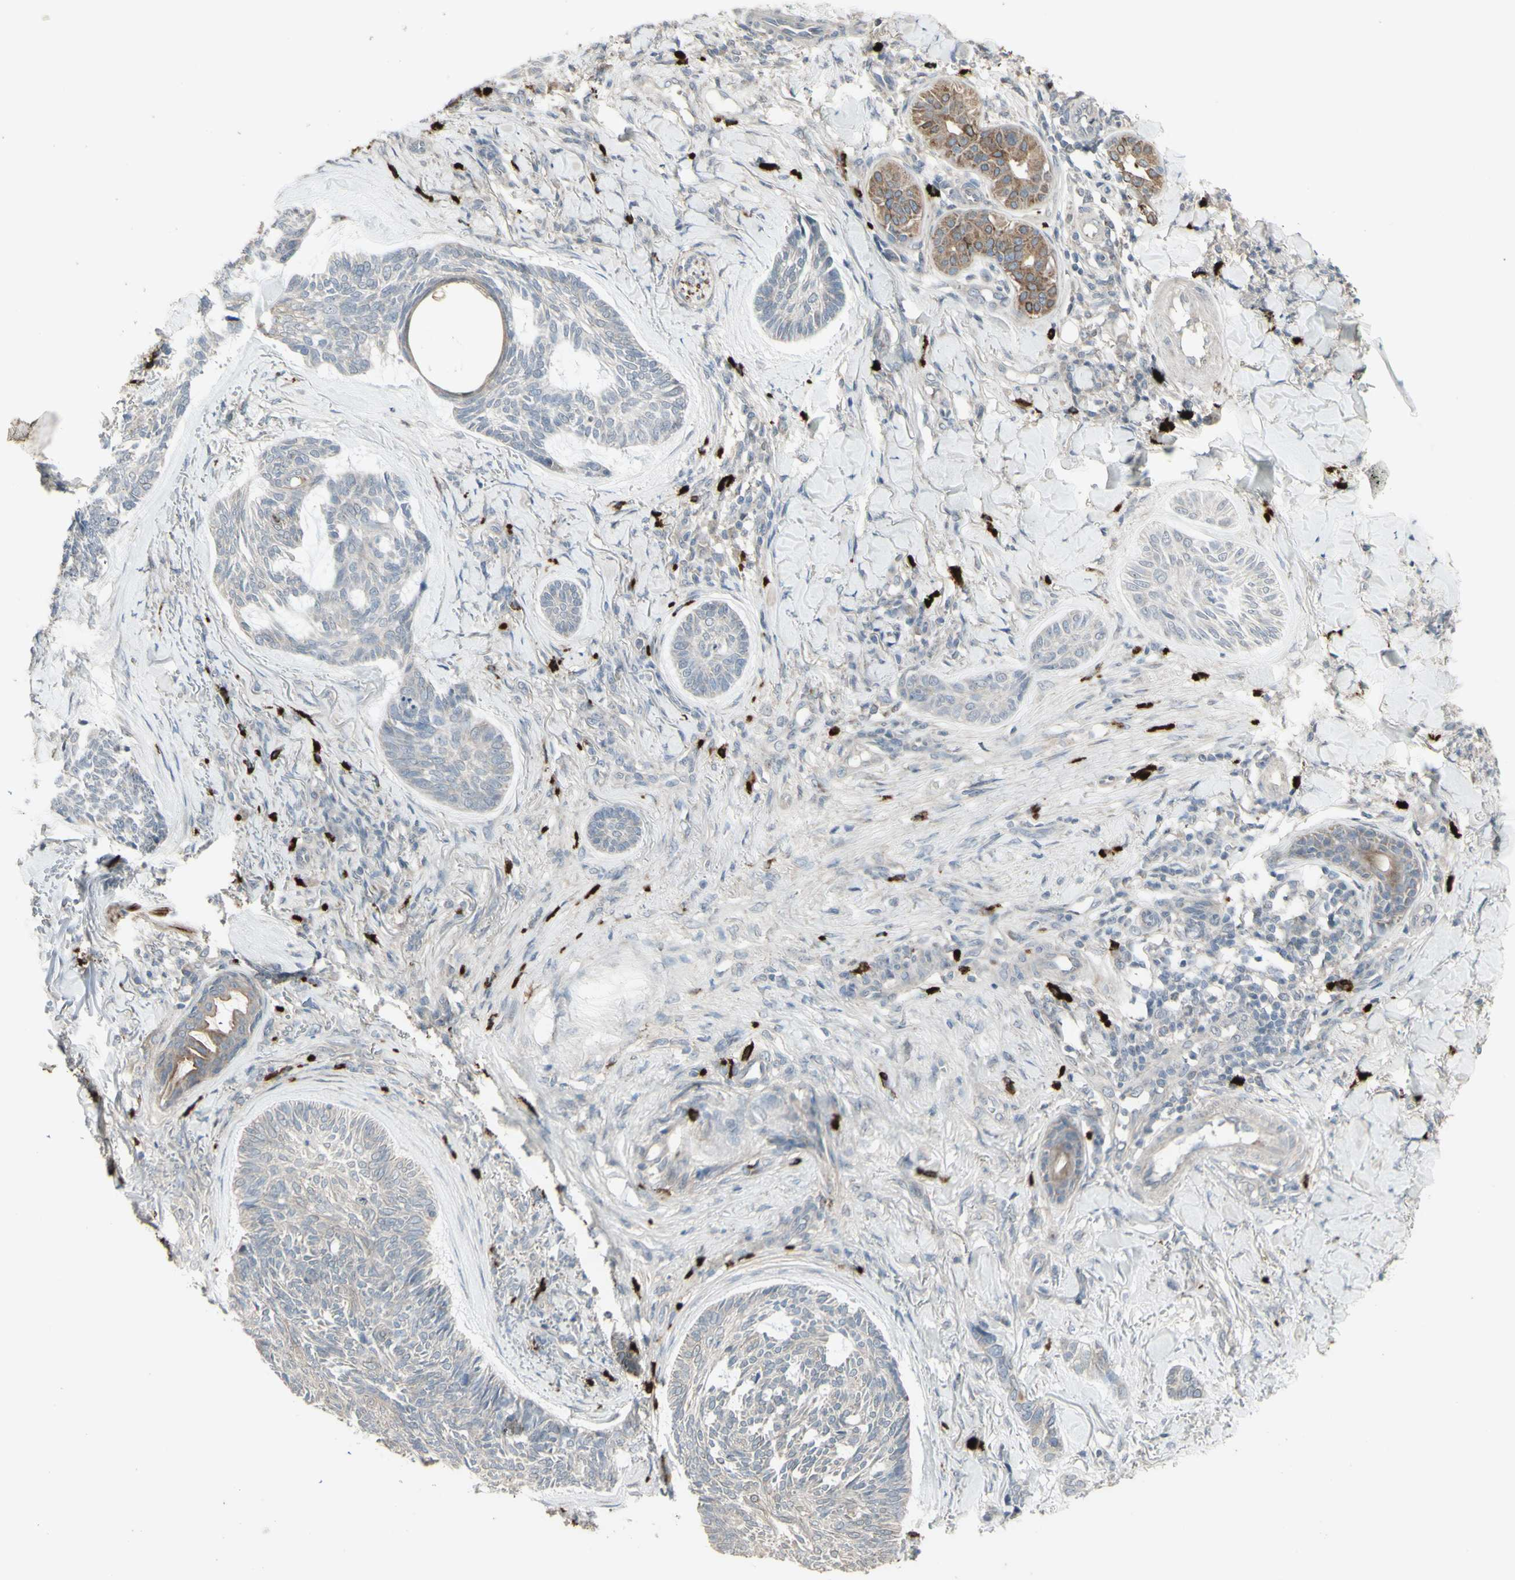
{"staining": {"intensity": "weak", "quantity": ">75%", "location": "cytoplasmic/membranous"}, "tissue": "skin cancer", "cell_type": "Tumor cells", "image_type": "cancer", "snomed": [{"axis": "morphology", "description": "Basal cell carcinoma"}, {"axis": "topography", "description": "Skin"}], "caption": "Brown immunohistochemical staining in human skin cancer (basal cell carcinoma) demonstrates weak cytoplasmic/membranous positivity in about >75% of tumor cells.", "gene": "GRAMD1B", "patient": {"sex": "male", "age": 43}}